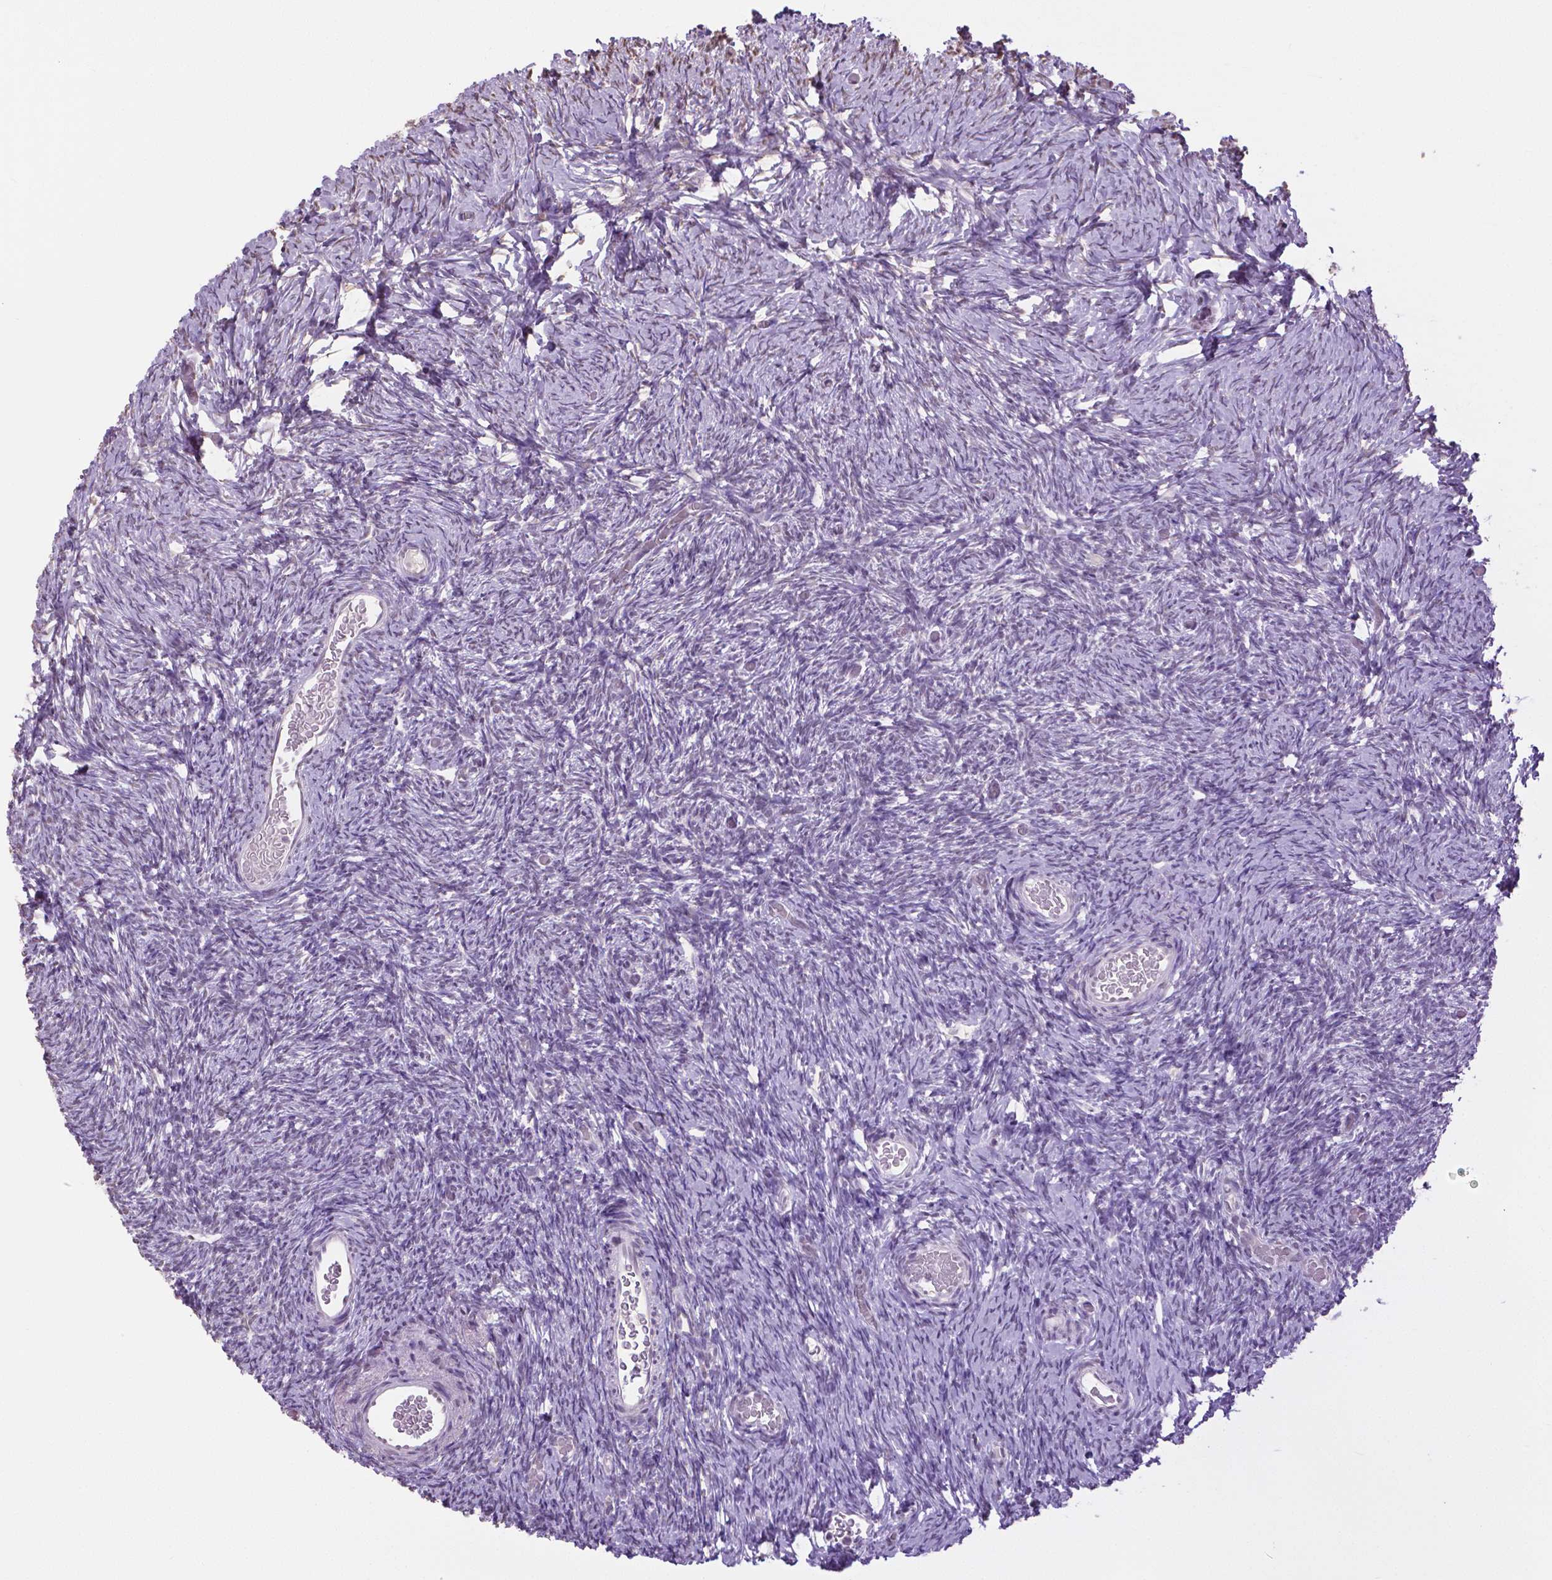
{"staining": {"intensity": "moderate", "quantity": ">75%", "location": "cytoplasmic/membranous"}, "tissue": "ovary", "cell_type": "Follicle cells", "image_type": "normal", "snomed": [{"axis": "morphology", "description": "Normal tissue, NOS"}, {"axis": "topography", "description": "Ovary"}], "caption": "Normal ovary demonstrates moderate cytoplasmic/membranous staining in approximately >75% of follicle cells, visualized by immunohistochemistry.", "gene": "IGF2BP1", "patient": {"sex": "female", "age": 39}}